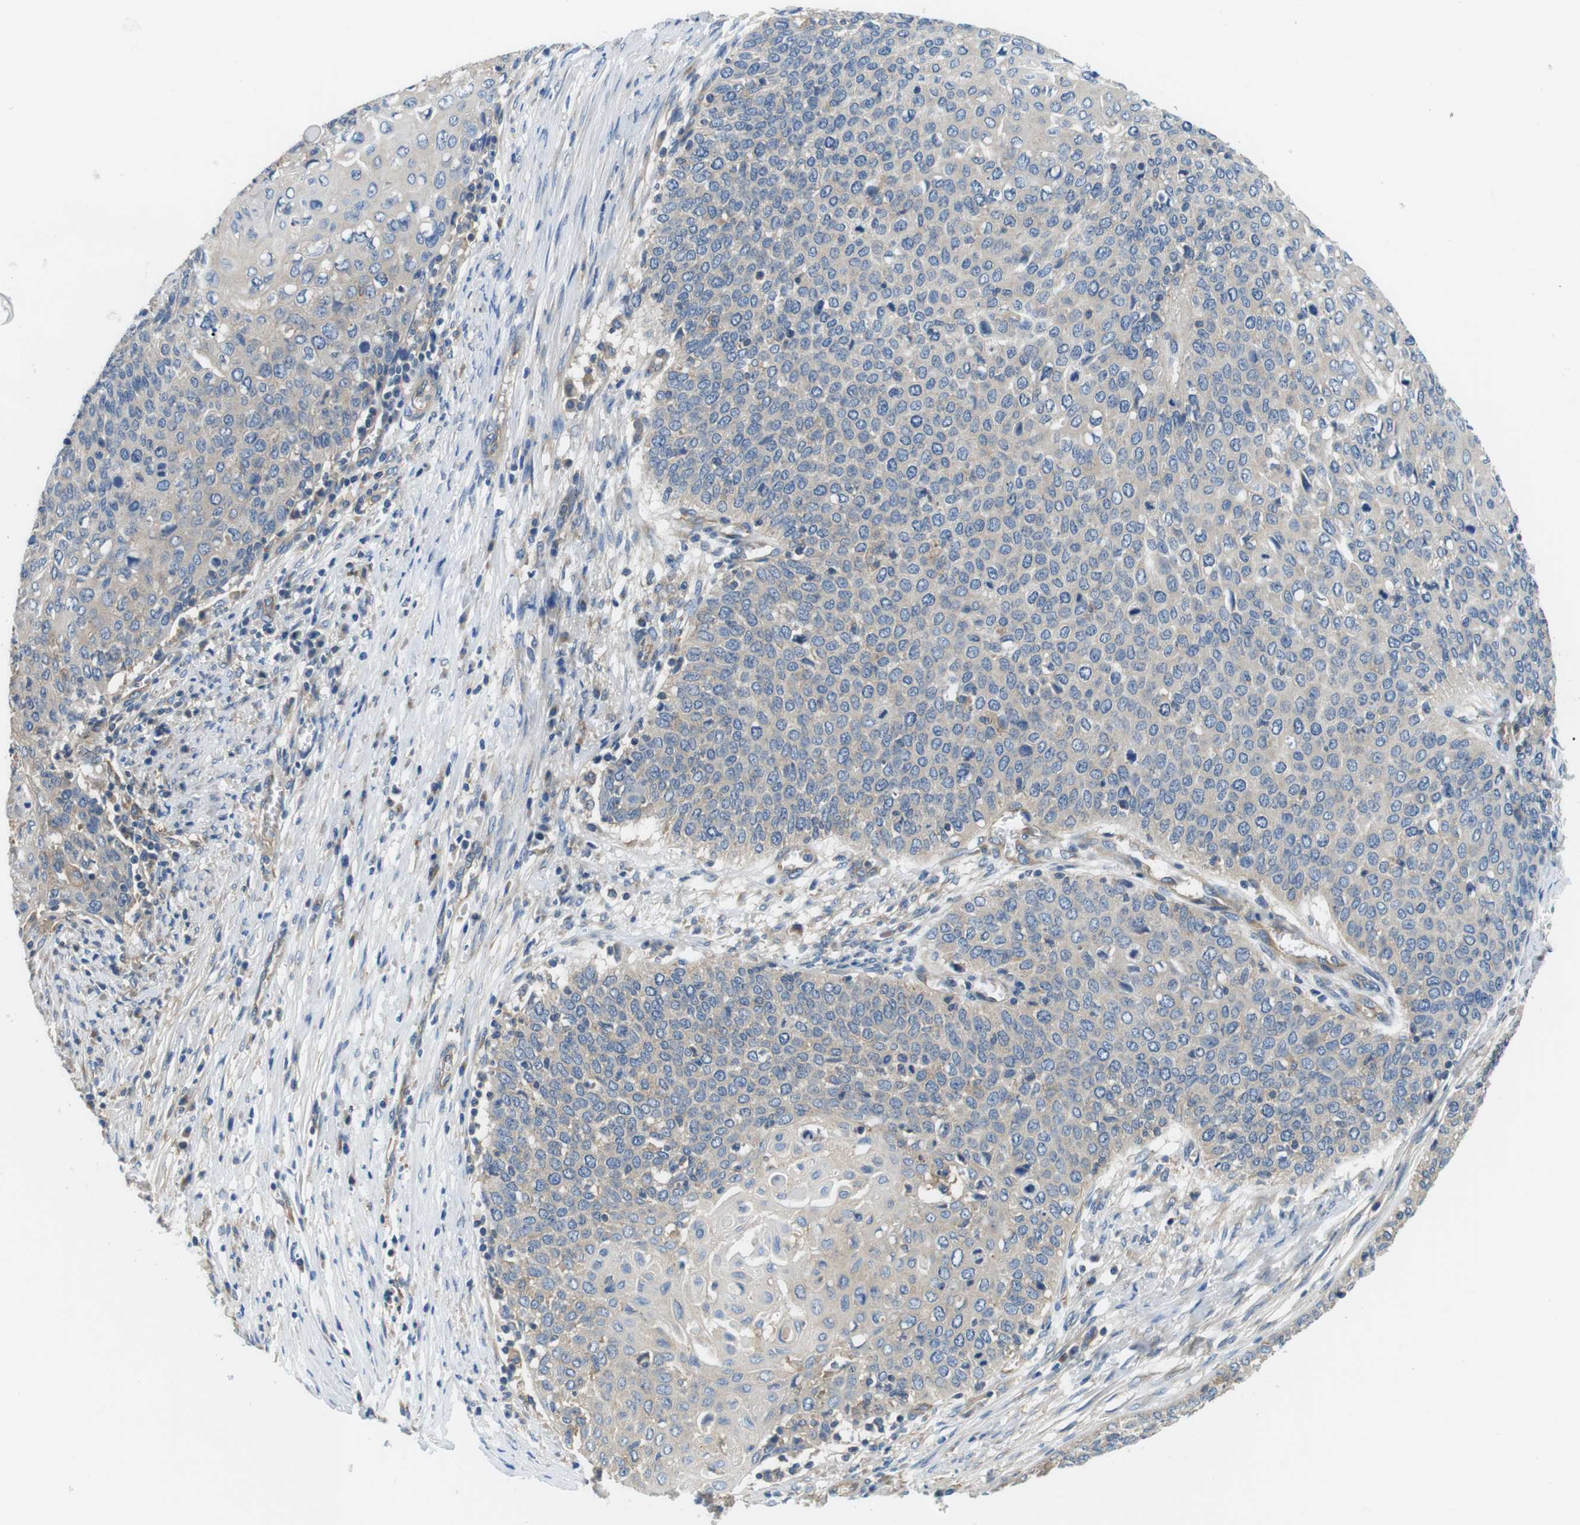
{"staining": {"intensity": "weak", "quantity": "25%-75%", "location": "cytoplasmic/membranous"}, "tissue": "cervical cancer", "cell_type": "Tumor cells", "image_type": "cancer", "snomed": [{"axis": "morphology", "description": "Squamous cell carcinoma, NOS"}, {"axis": "topography", "description": "Cervix"}], "caption": "Immunohistochemistry (IHC) (DAB (3,3'-diaminobenzidine)) staining of cervical squamous cell carcinoma reveals weak cytoplasmic/membranous protein positivity in about 25%-75% of tumor cells.", "gene": "DENND4C", "patient": {"sex": "female", "age": 39}}